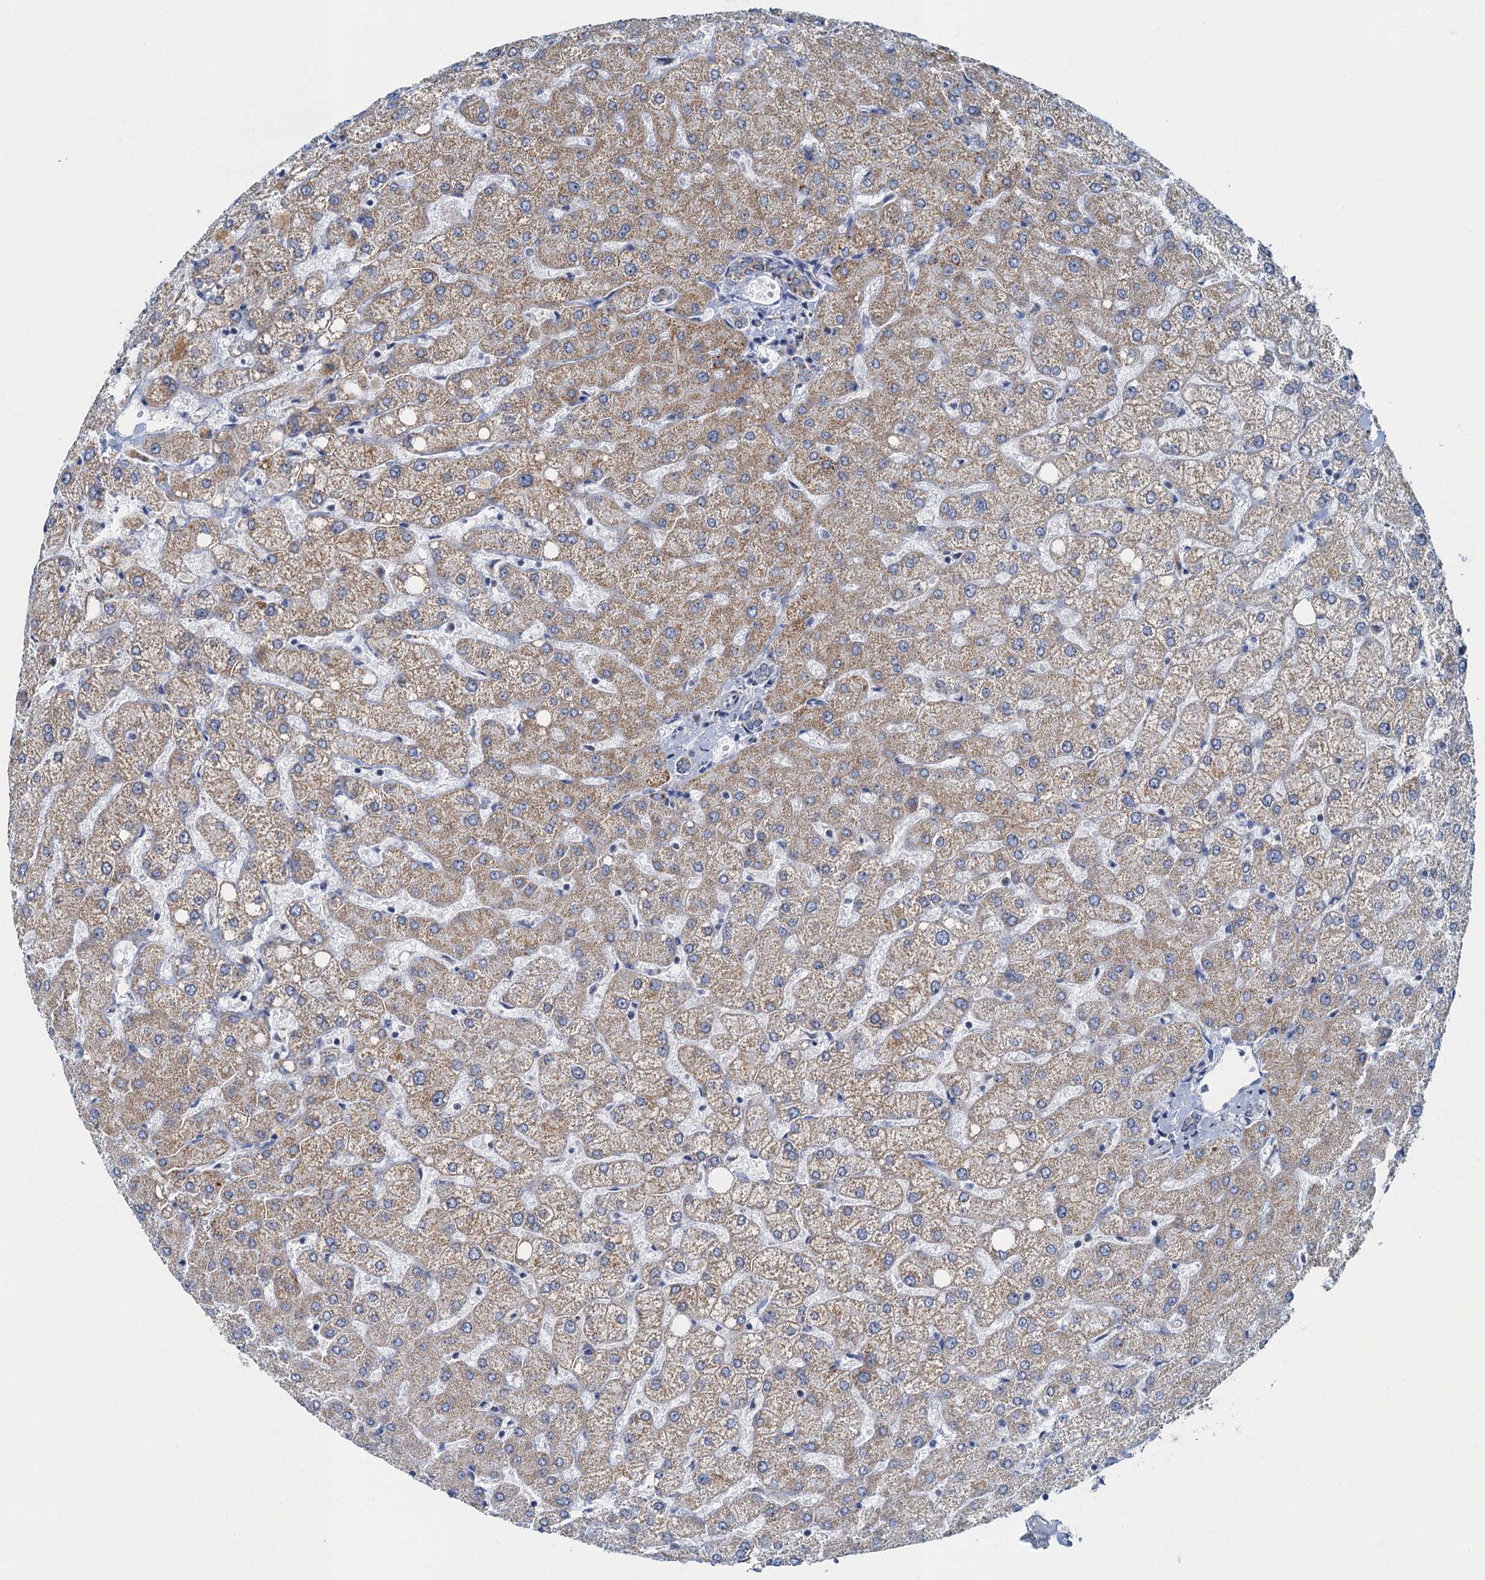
{"staining": {"intensity": "weak", "quantity": "25%-75%", "location": "cytoplasmic/membranous"}, "tissue": "liver", "cell_type": "Cholangiocytes", "image_type": "normal", "snomed": [{"axis": "morphology", "description": "Normal tissue, NOS"}, {"axis": "topography", "description": "Liver"}], "caption": "IHC histopathology image of benign liver: liver stained using immunohistochemistry (IHC) displays low levels of weak protein expression localized specifically in the cytoplasmic/membranous of cholangiocytes, appearing as a cytoplasmic/membranous brown color.", "gene": "RAD9B", "patient": {"sex": "female", "age": 54}}